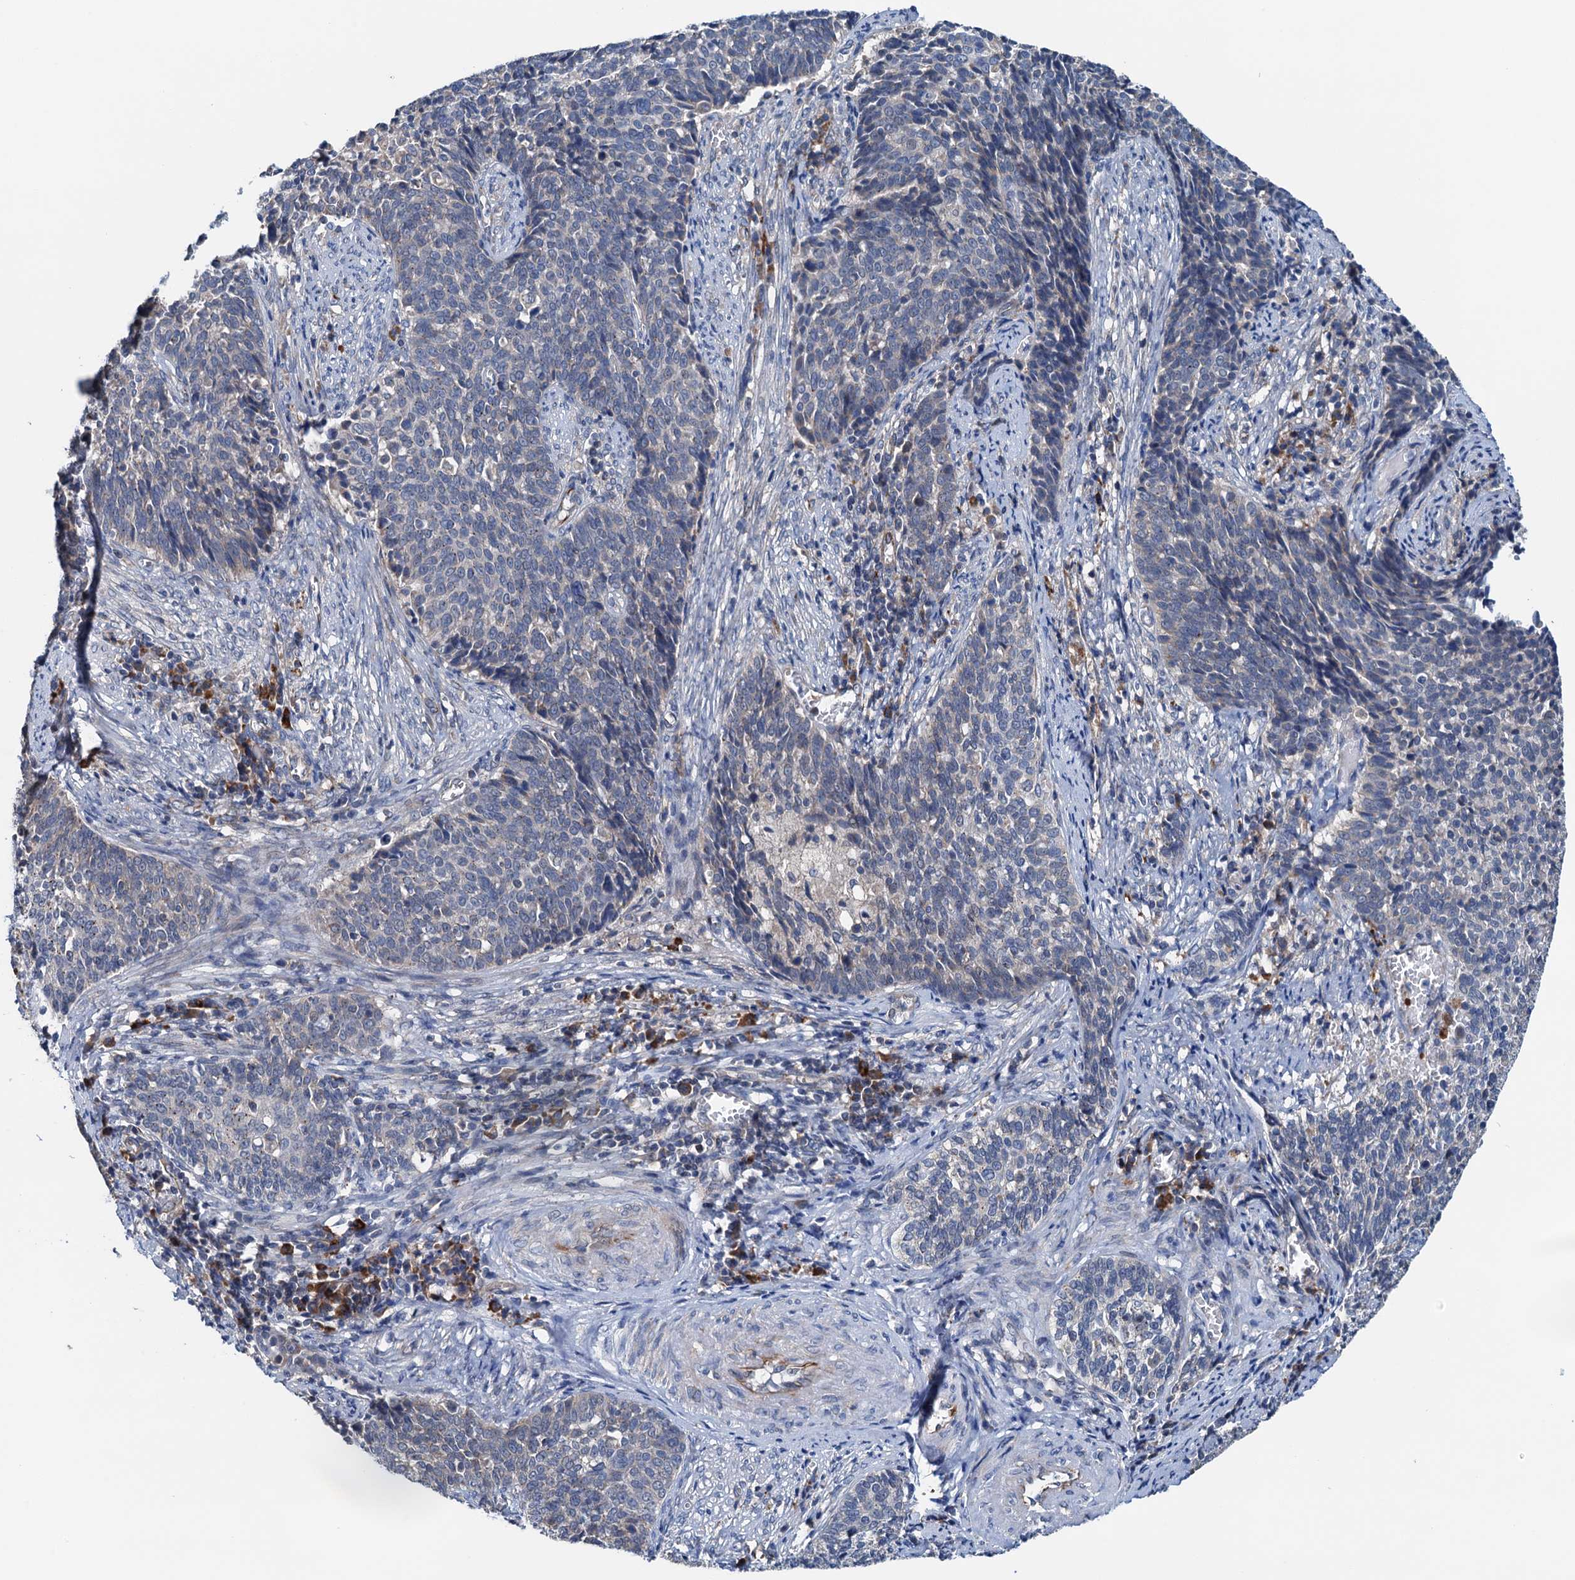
{"staining": {"intensity": "negative", "quantity": "none", "location": "none"}, "tissue": "cervical cancer", "cell_type": "Tumor cells", "image_type": "cancer", "snomed": [{"axis": "morphology", "description": "Squamous cell carcinoma, NOS"}, {"axis": "topography", "description": "Cervix"}], "caption": "IHC of human cervical cancer (squamous cell carcinoma) displays no expression in tumor cells.", "gene": "ELAC1", "patient": {"sex": "female", "age": 39}}